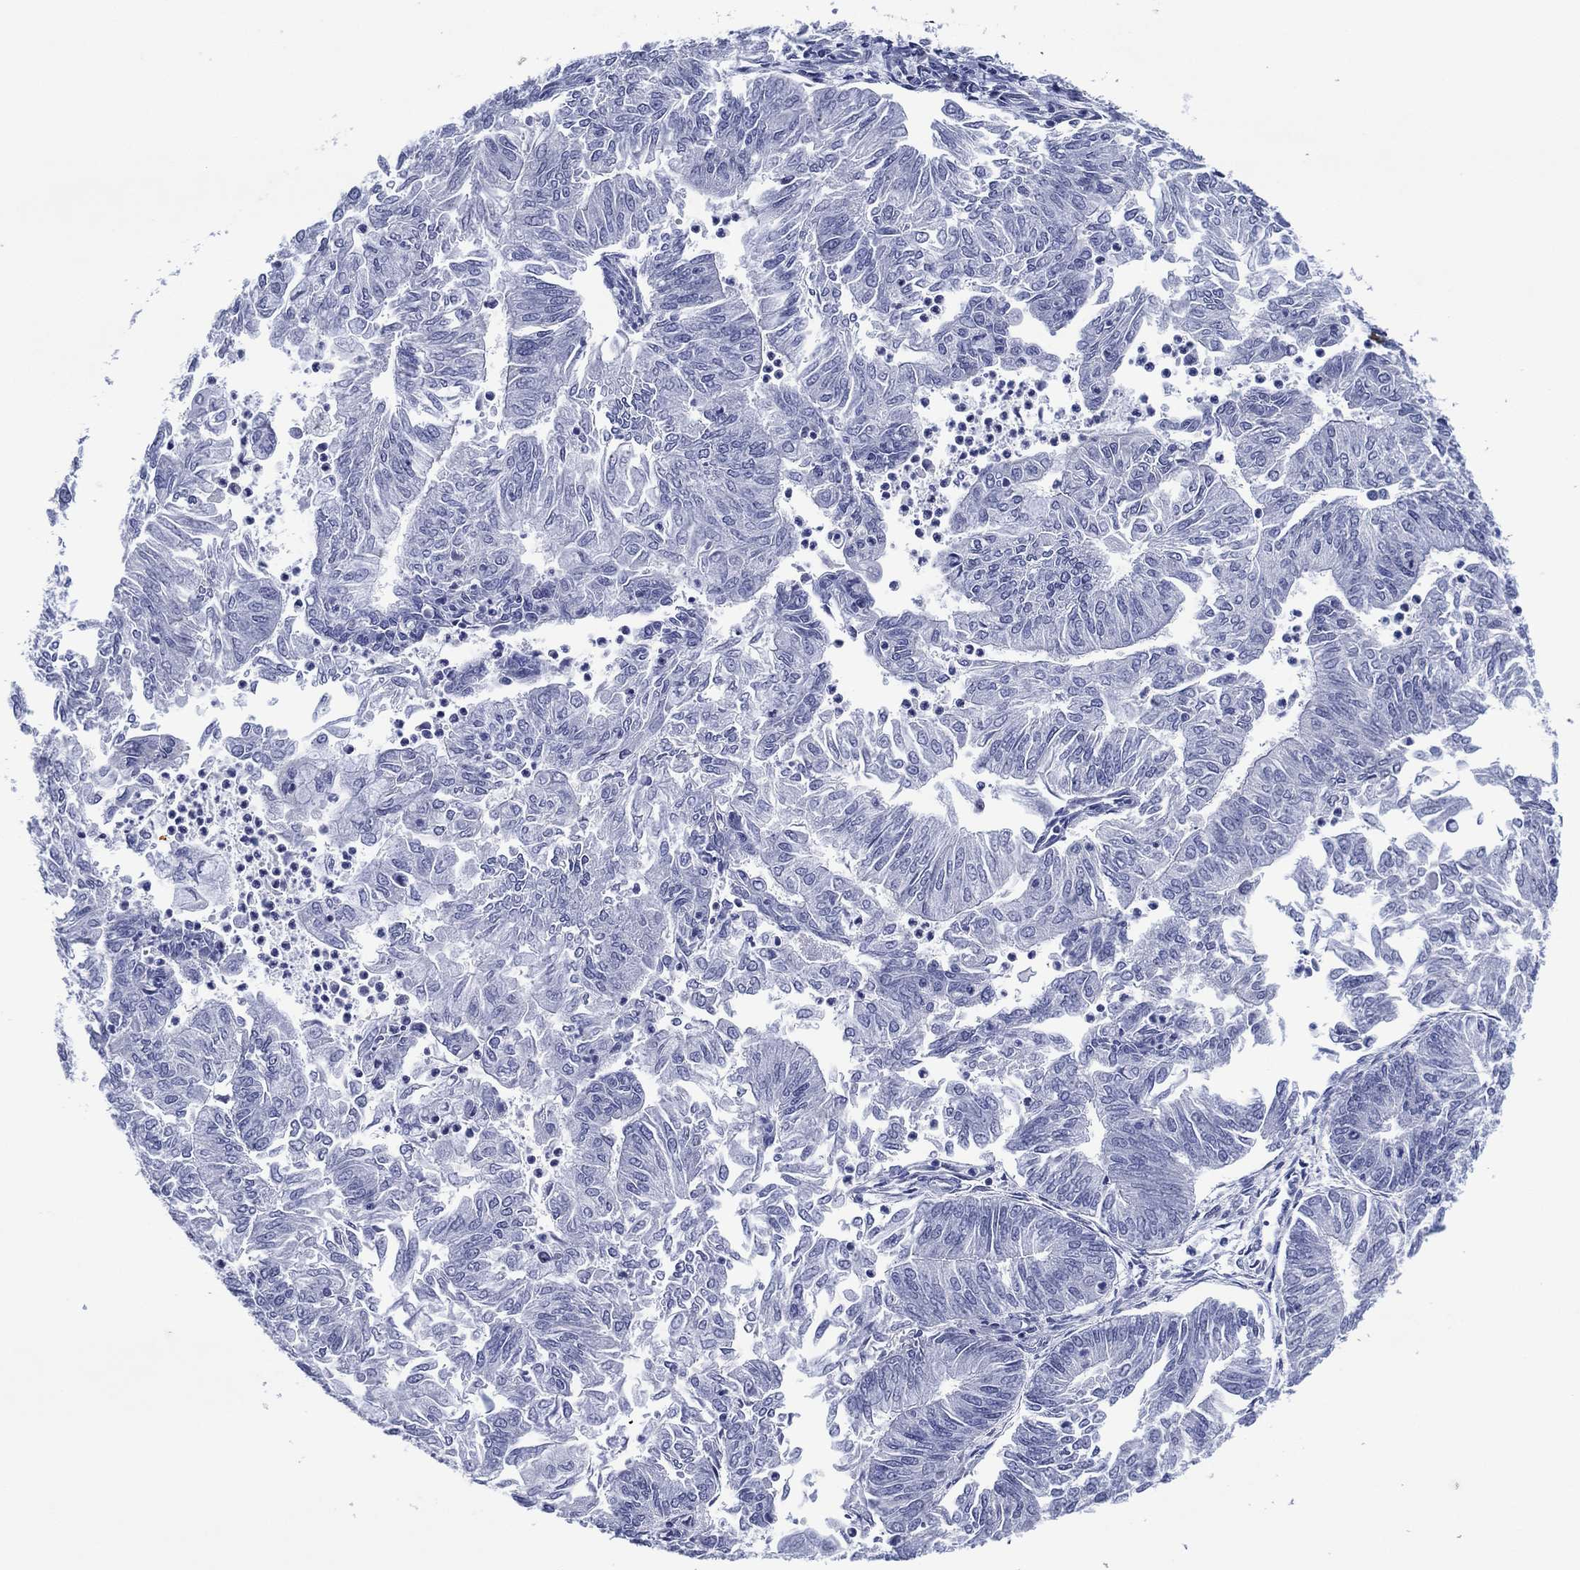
{"staining": {"intensity": "negative", "quantity": "none", "location": "none"}, "tissue": "endometrial cancer", "cell_type": "Tumor cells", "image_type": "cancer", "snomed": [{"axis": "morphology", "description": "Adenocarcinoma, NOS"}, {"axis": "topography", "description": "Endometrium"}], "caption": "This is an immunohistochemistry histopathology image of human endometrial cancer (adenocarcinoma). There is no positivity in tumor cells.", "gene": "GATA6", "patient": {"sex": "female", "age": 59}}